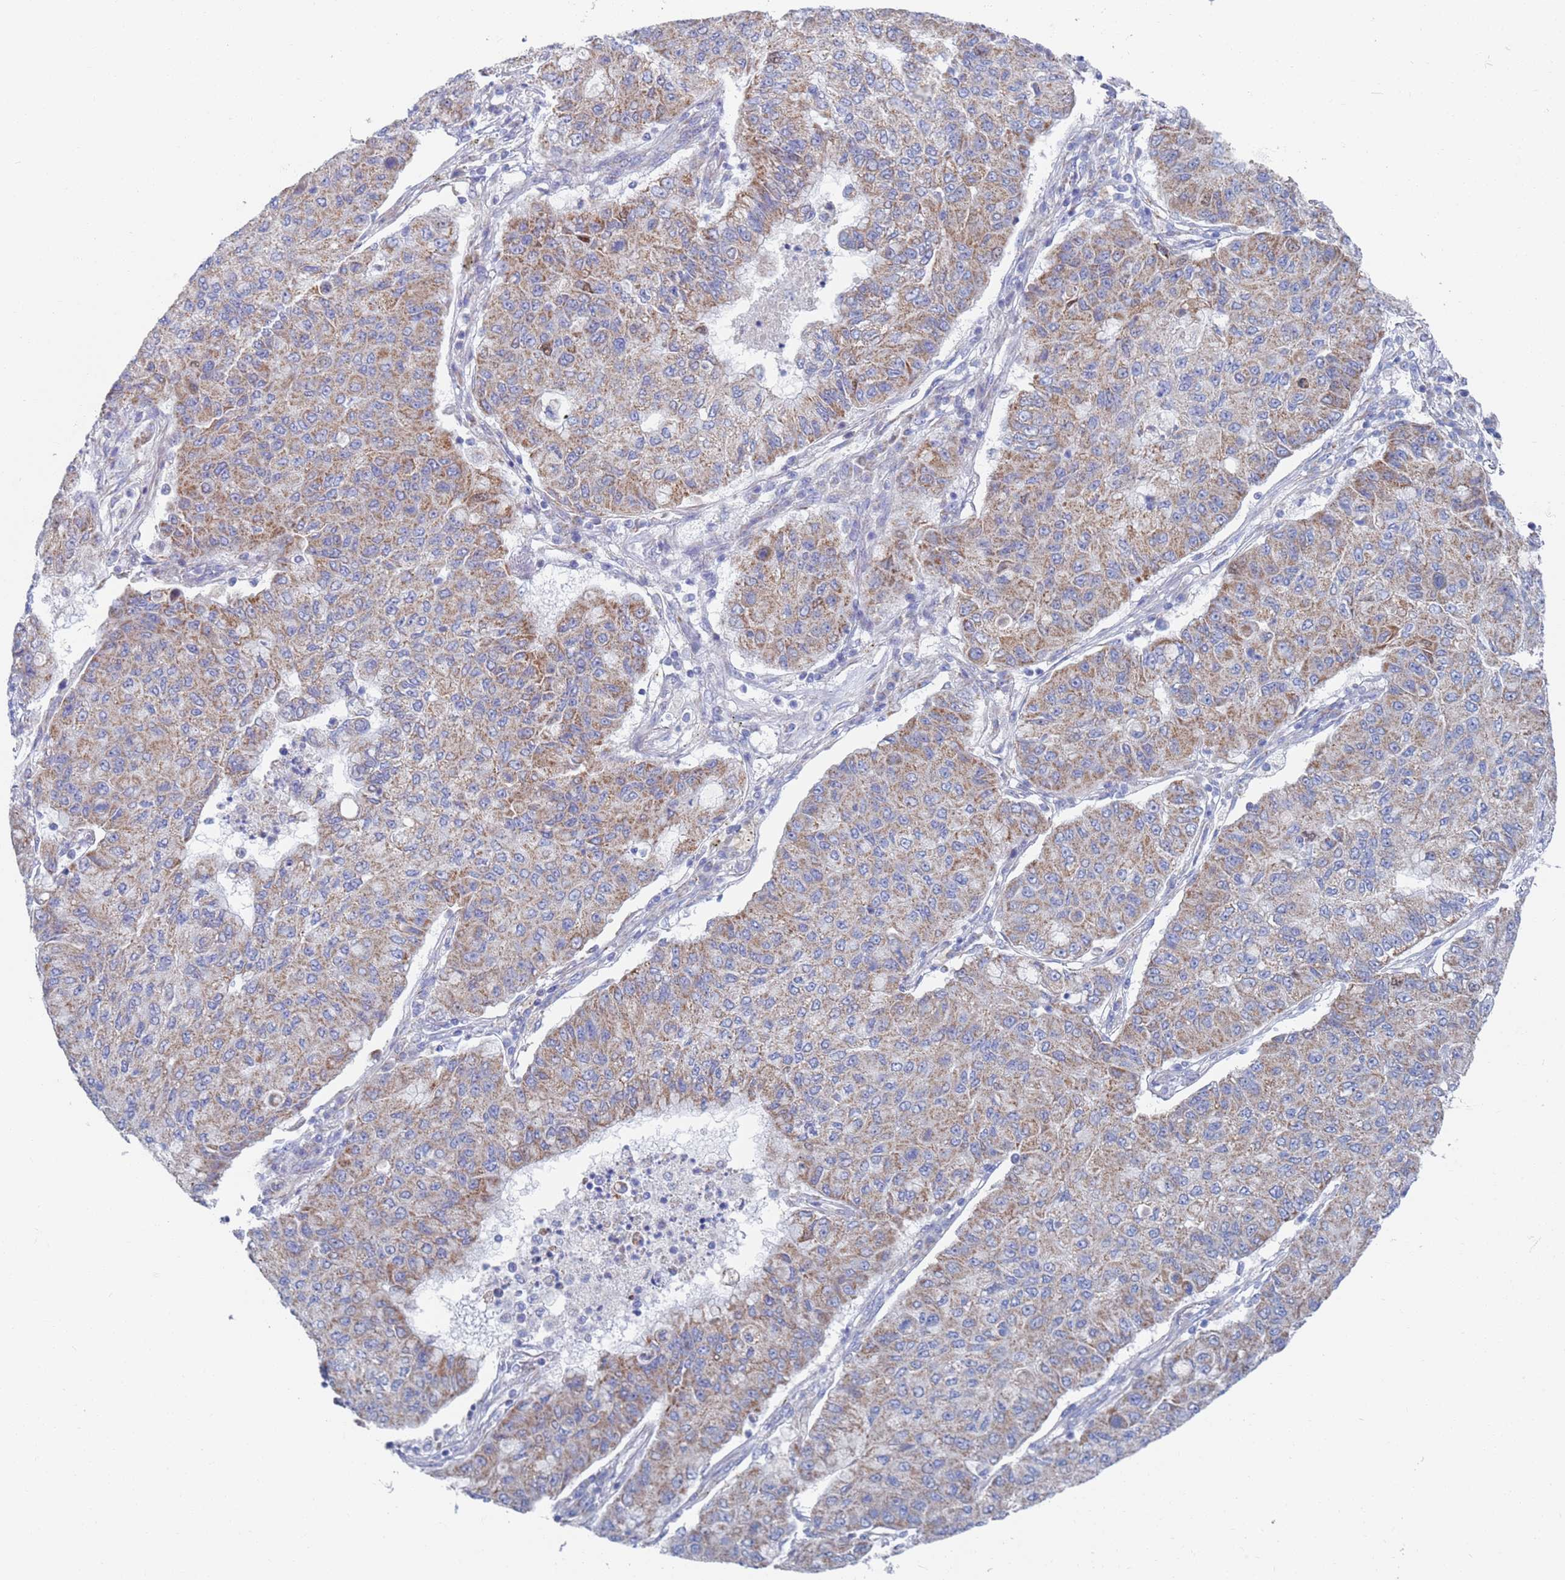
{"staining": {"intensity": "moderate", "quantity": ">75%", "location": "cytoplasmic/membranous"}, "tissue": "lung cancer", "cell_type": "Tumor cells", "image_type": "cancer", "snomed": [{"axis": "morphology", "description": "Squamous cell carcinoma, NOS"}, {"axis": "topography", "description": "Lung"}], "caption": "DAB (3,3'-diaminobenzidine) immunohistochemical staining of human lung squamous cell carcinoma displays moderate cytoplasmic/membranous protein positivity in approximately >75% of tumor cells.", "gene": "MRPL22", "patient": {"sex": "male", "age": 74}}